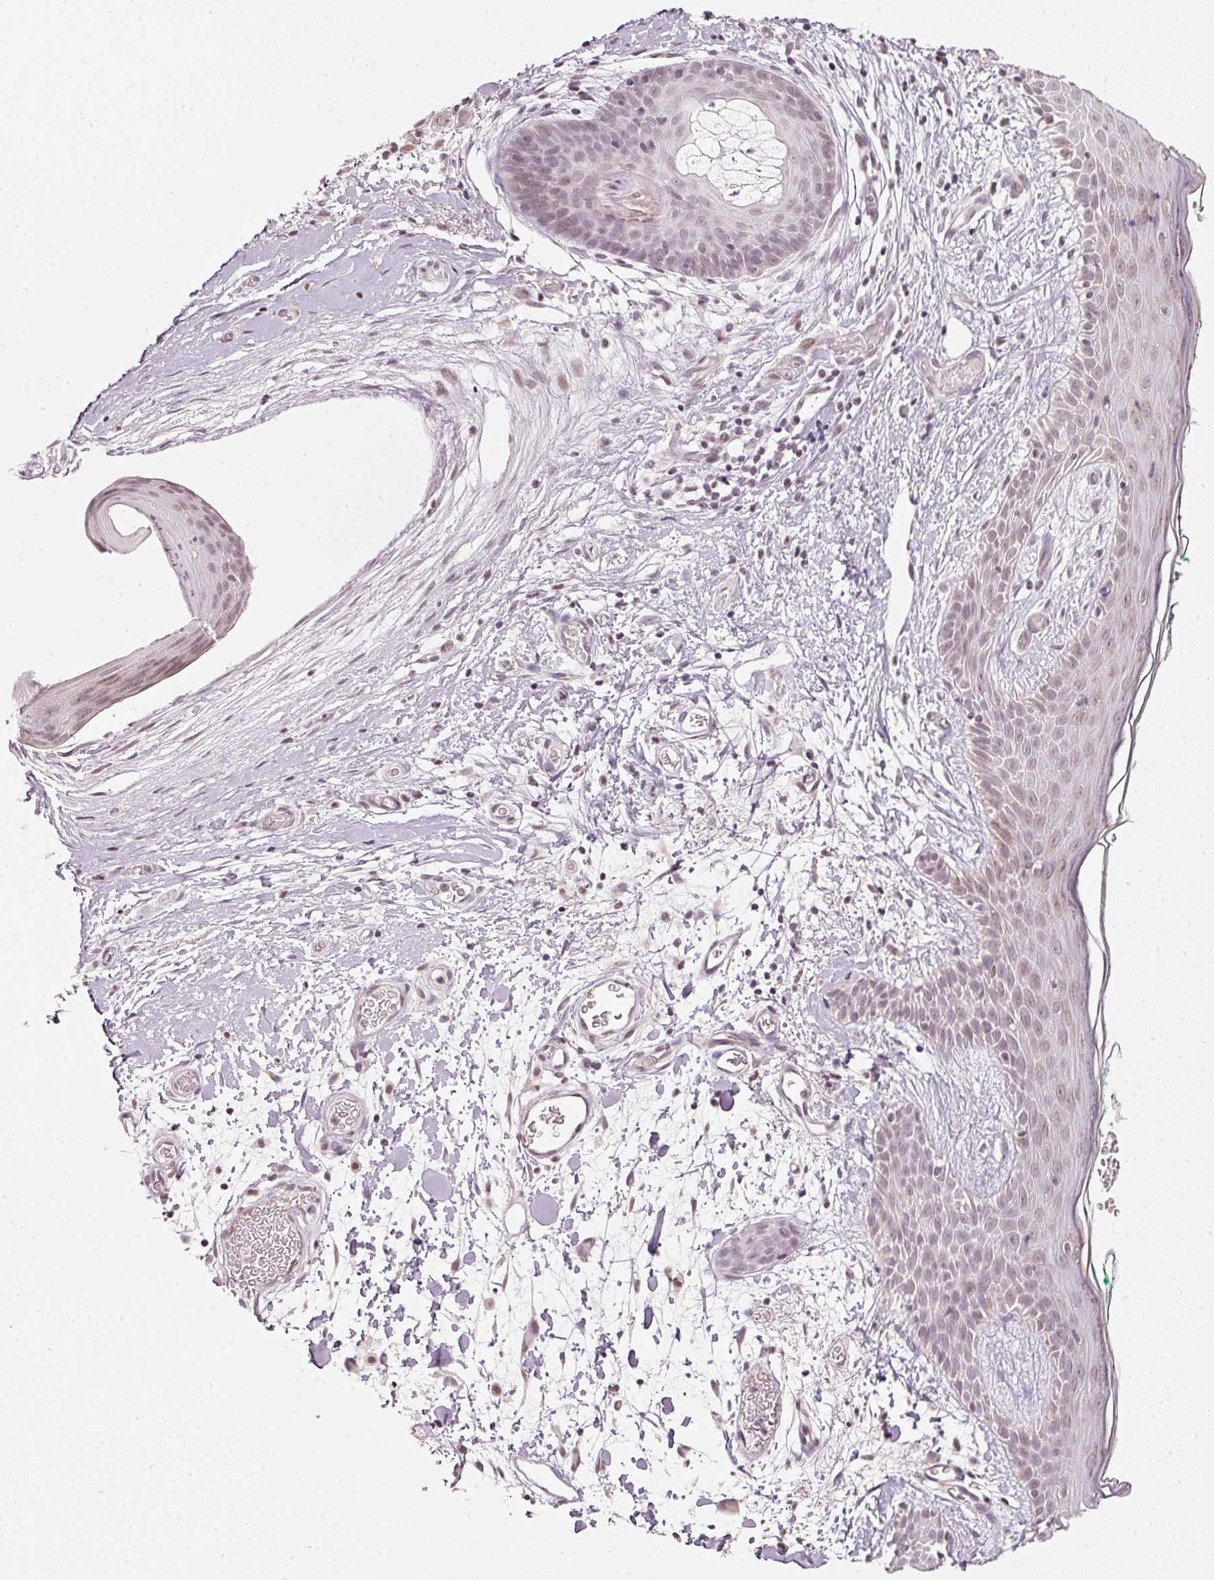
{"staining": {"intensity": "negative", "quantity": "none", "location": "none"}, "tissue": "skin", "cell_type": "Fibroblasts", "image_type": "normal", "snomed": [{"axis": "morphology", "description": "Normal tissue, NOS"}, {"axis": "topography", "description": "Skin"}], "caption": "Immunohistochemistry of normal human skin exhibits no positivity in fibroblasts.", "gene": "NRDE2", "patient": {"sex": "male", "age": 79}}